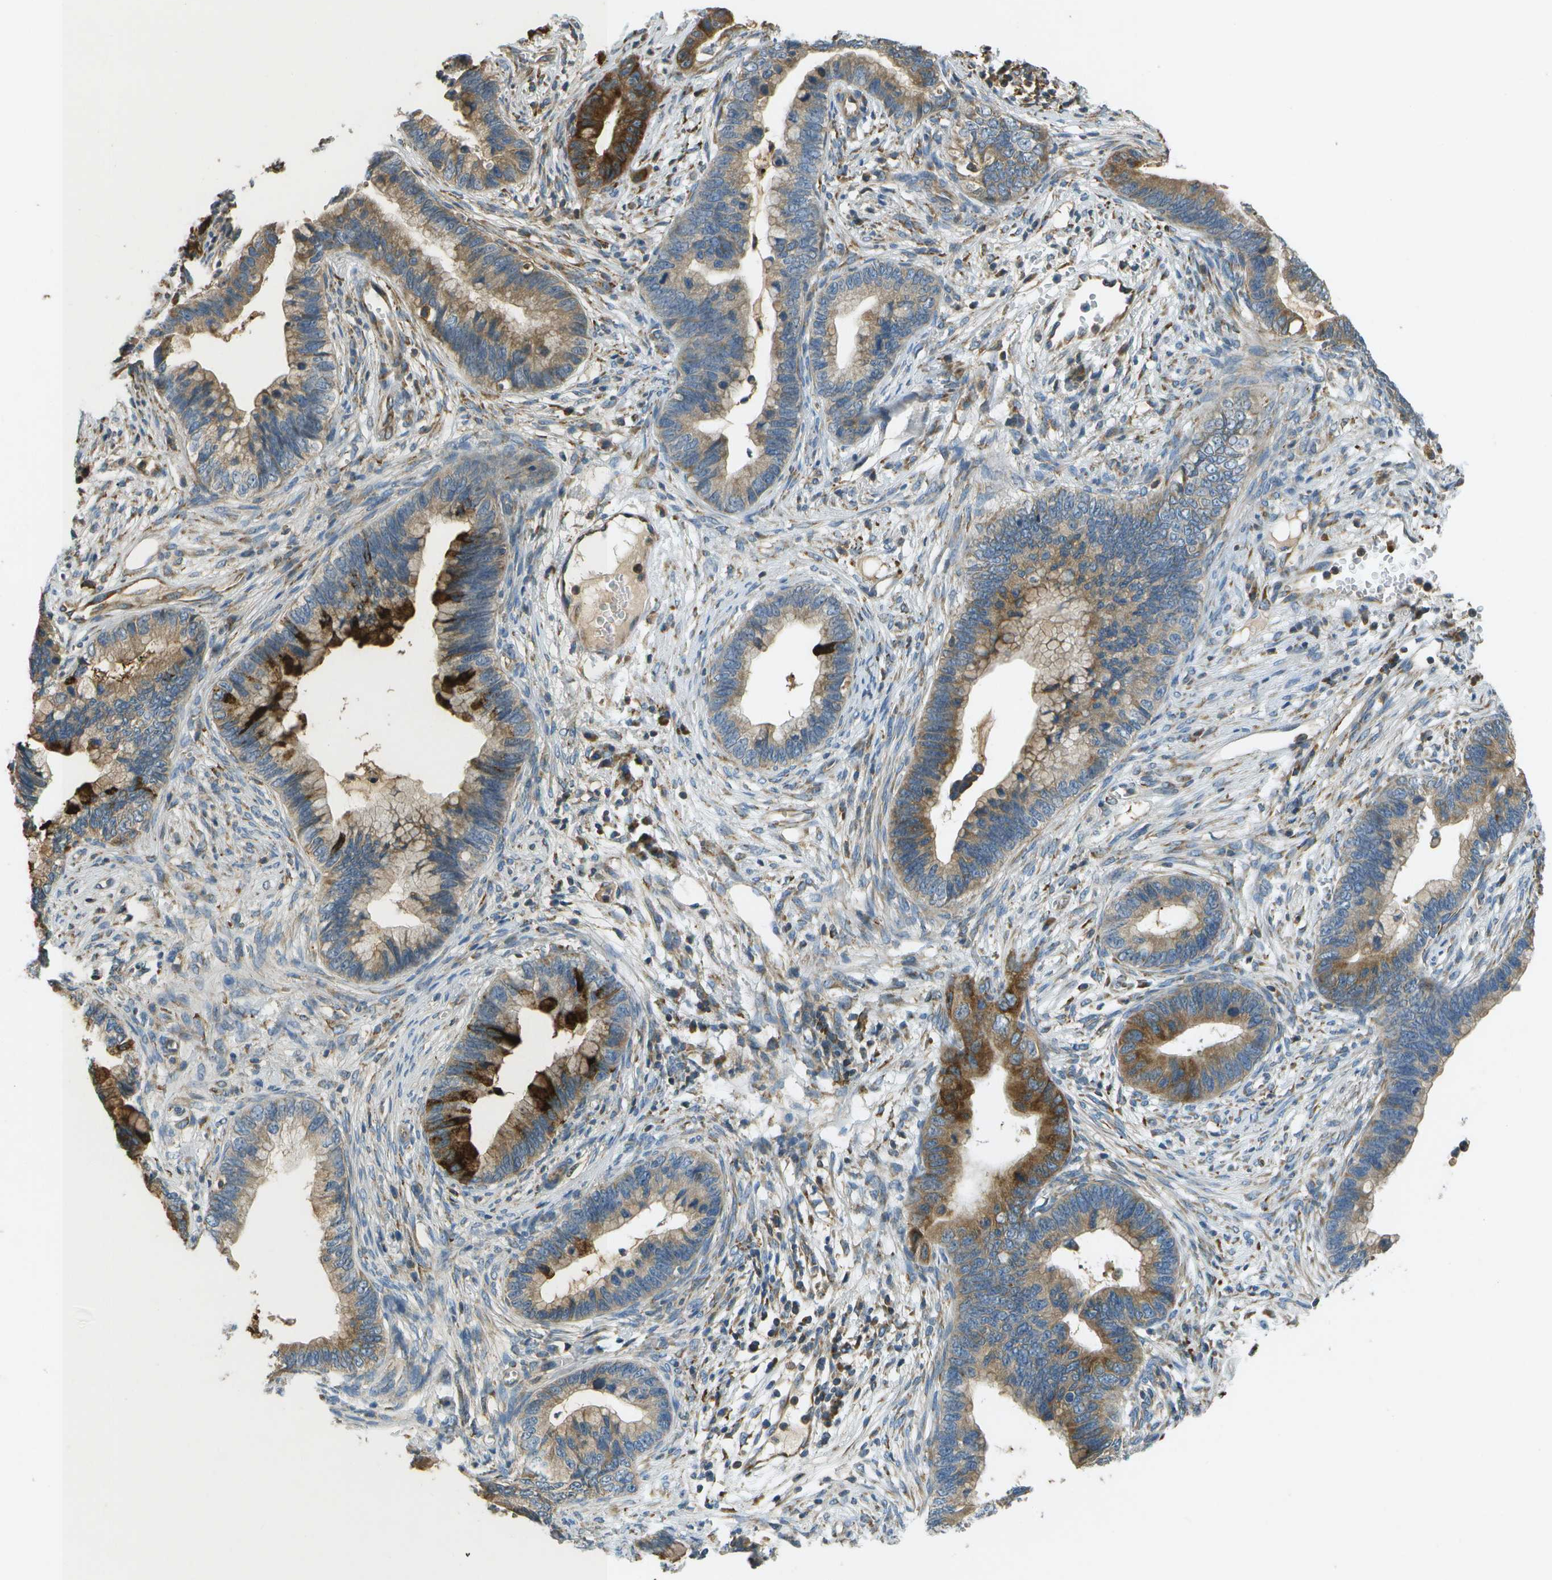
{"staining": {"intensity": "strong", "quantity": "25%-75%", "location": "cytoplasmic/membranous"}, "tissue": "cervical cancer", "cell_type": "Tumor cells", "image_type": "cancer", "snomed": [{"axis": "morphology", "description": "Adenocarcinoma, NOS"}, {"axis": "topography", "description": "Cervix"}], "caption": "Immunohistochemical staining of adenocarcinoma (cervical) reveals high levels of strong cytoplasmic/membranous protein positivity in approximately 25%-75% of tumor cells.", "gene": "SAMSN1", "patient": {"sex": "female", "age": 44}}